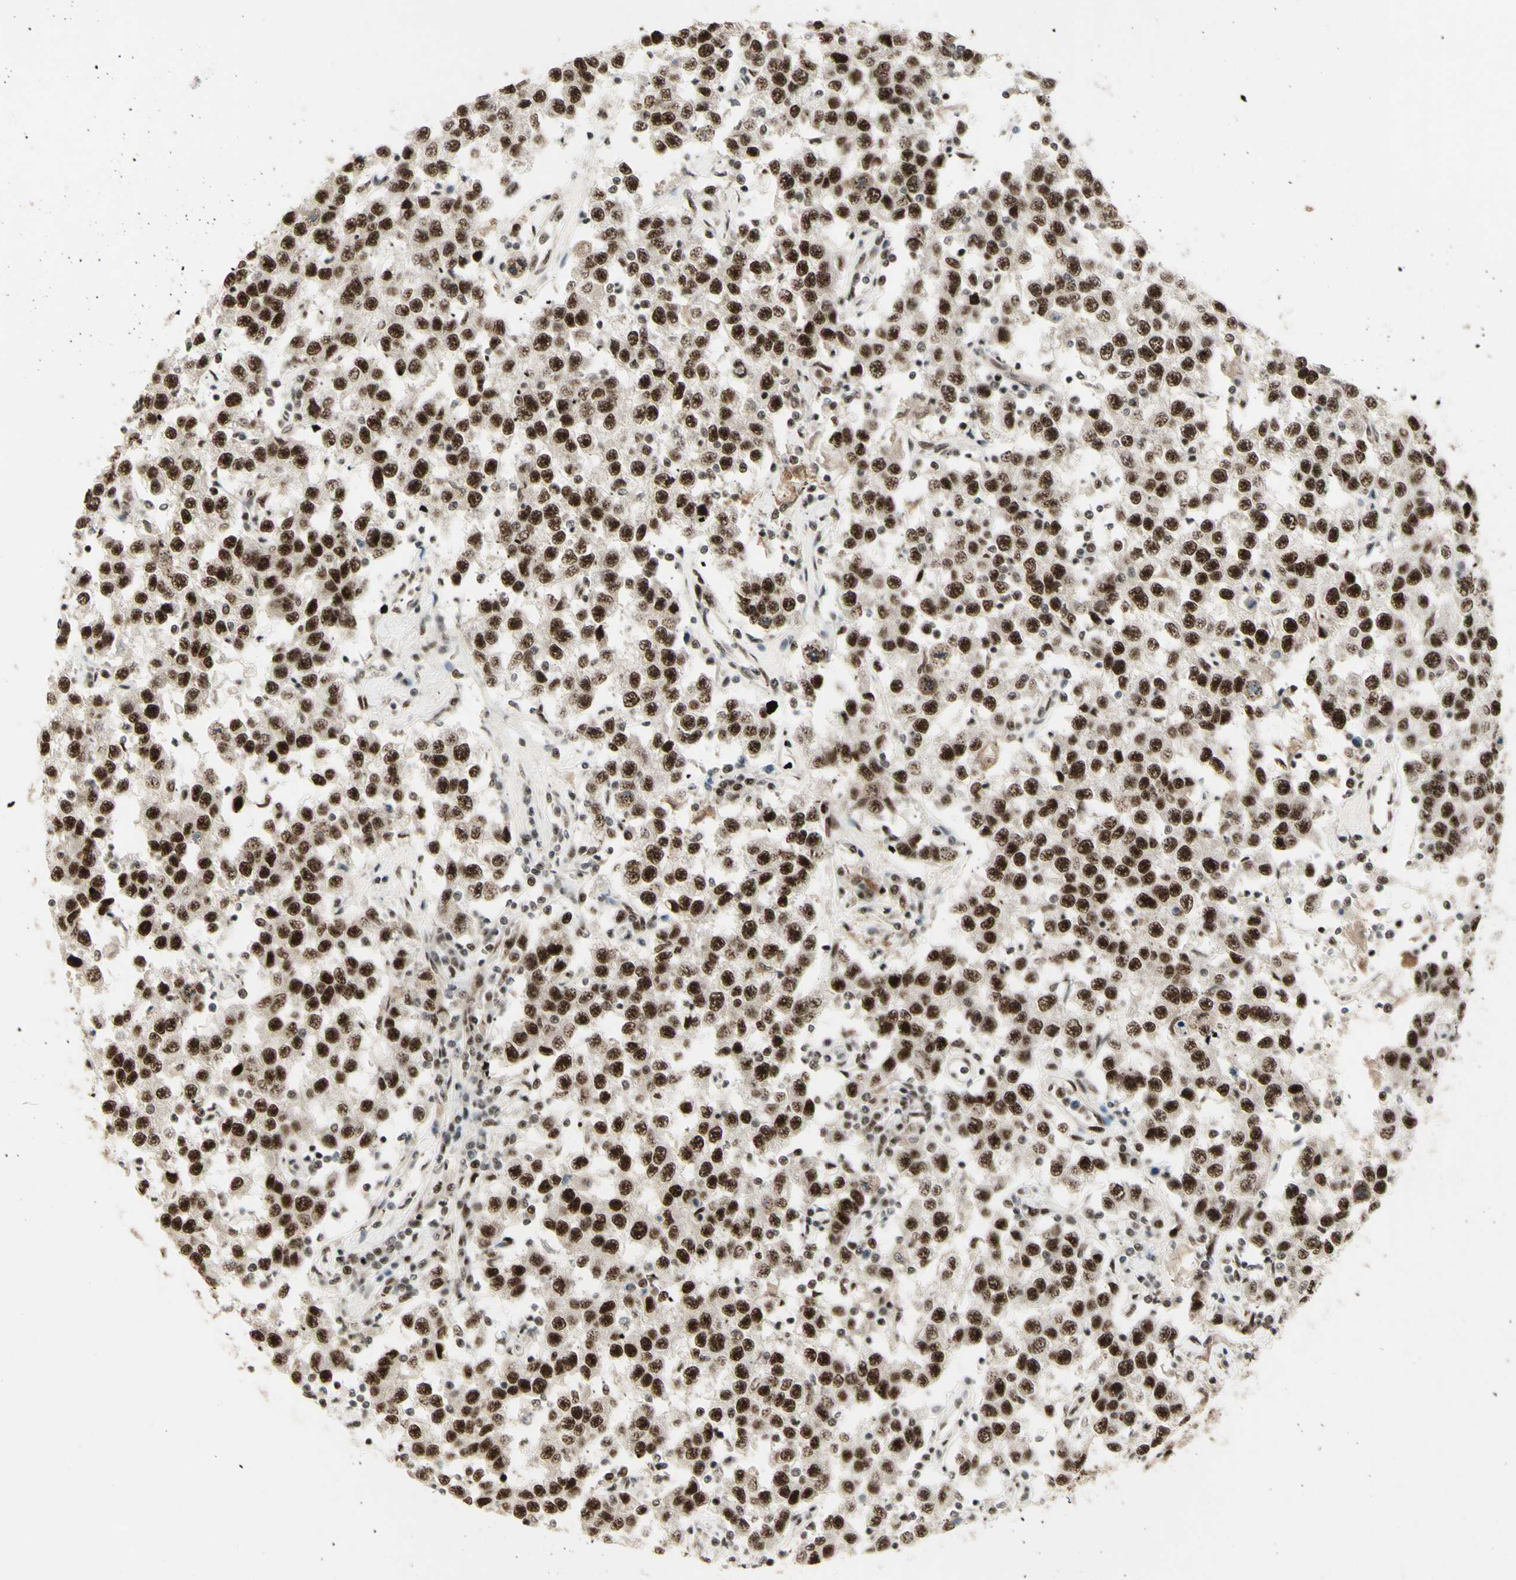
{"staining": {"intensity": "strong", "quantity": ">75%", "location": "nuclear"}, "tissue": "testis cancer", "cell_type": "Tumor cells", "image_type": "cancer", "snomed": [{"axis": "morphology", "description": "Seminoma, NOS"}, {"axis": "topography", "description": "Testis"}], "caption": "IHC micrograph of neoplastic tissue: seminoma (testis) stained using immunohistochemistry (IHC) shows high levels of strong protein expression localized specifically in the nuclear of tumor cells, appearing as a nuclear brown color.", "gene": "DHX9", "patient": {"sex": "male", "age": 41}}